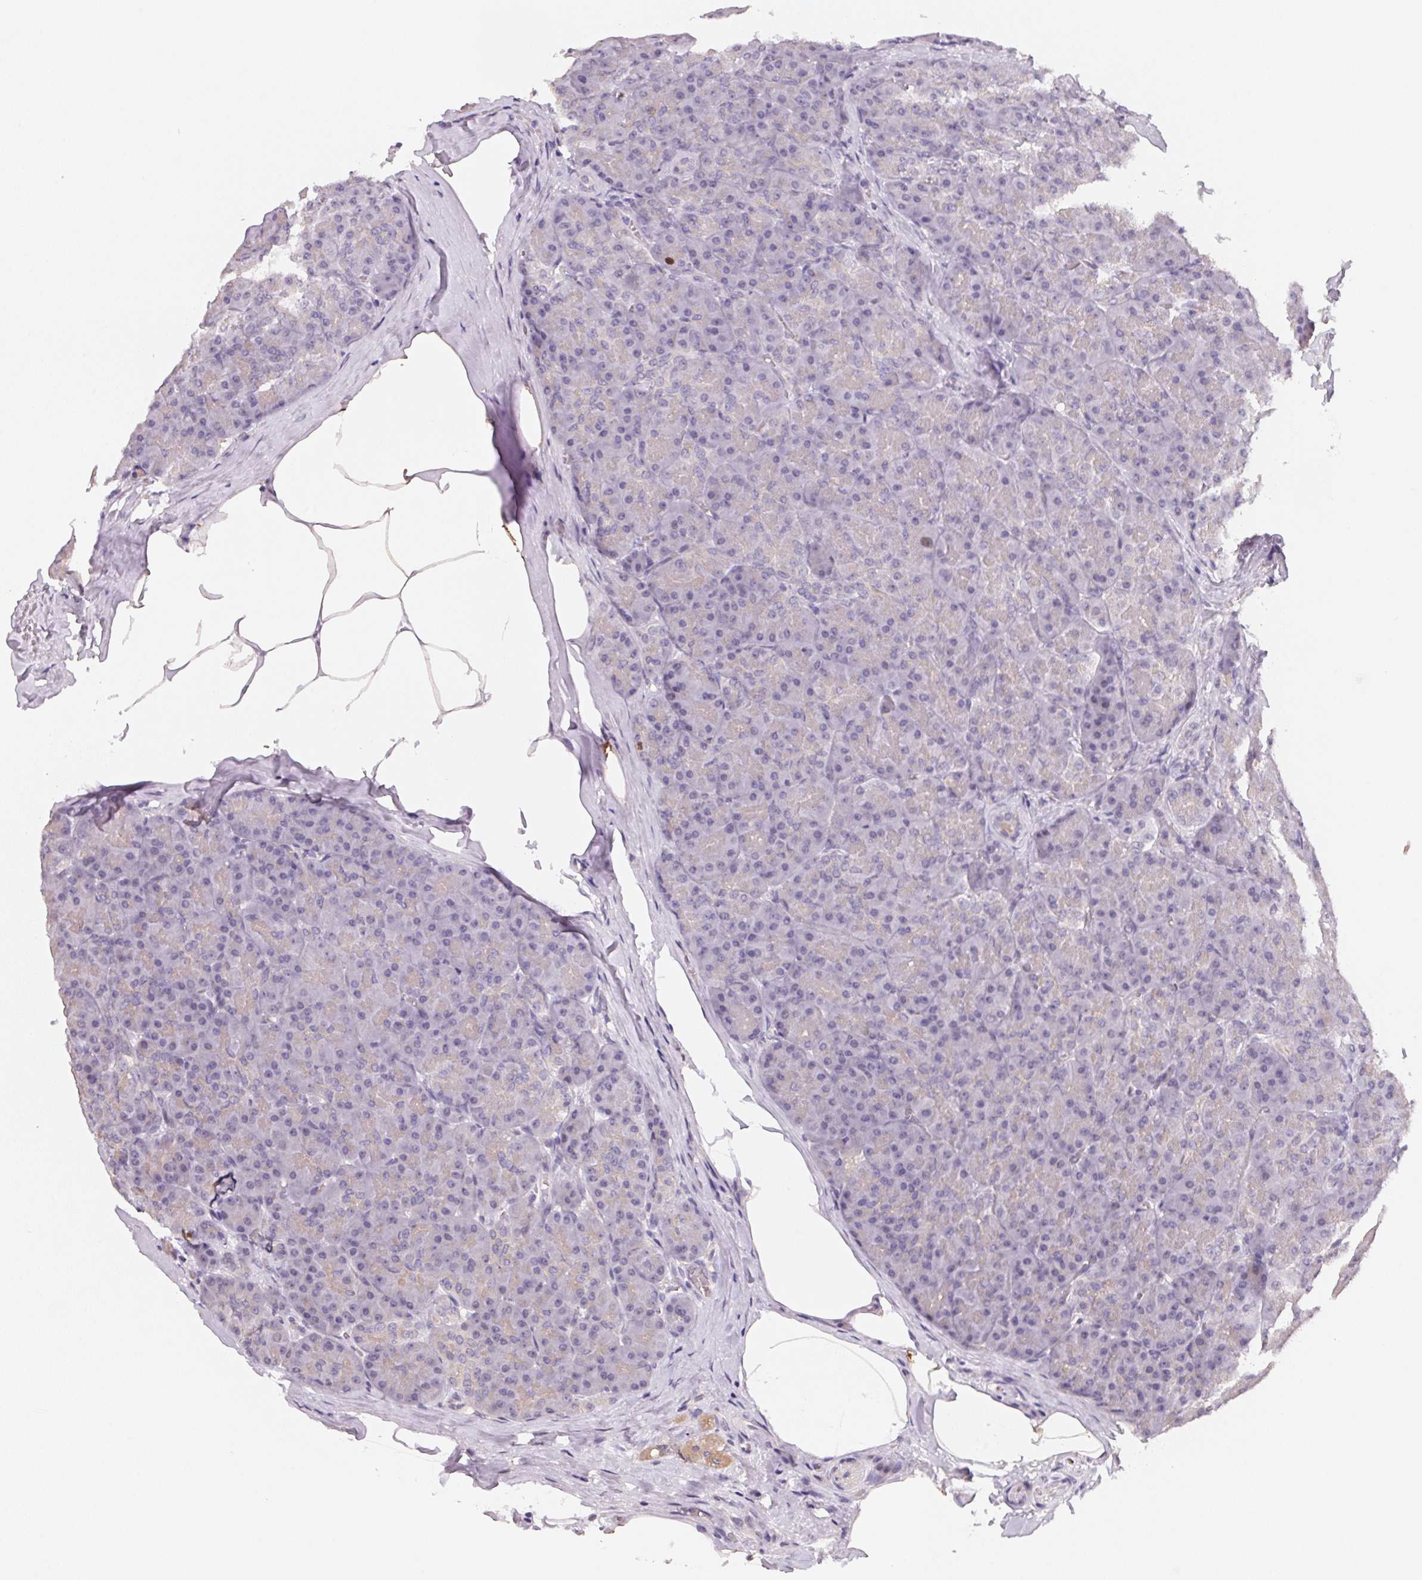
{"staining": {"intensity": "negative", "quantity": "none", "location": "none"}, "tissue": "pancreas", "cell_type": "Exocrine glandular cells", "image_type": "normal", "snomed": [{"axis": "morphology", "description": "Normal tissue, NOS"}, {"axis": "topography", "description": "Pancreas"}], "caption": "Exocrine glandular cells are negative for protein expression in unremarkable human pancreas. The staining is performed using DAB brown chromogen with nuclei counter-stained in using hematoxylin.", "gene": "KIFC1", "patient": {"sex": "male", "age": 57}}